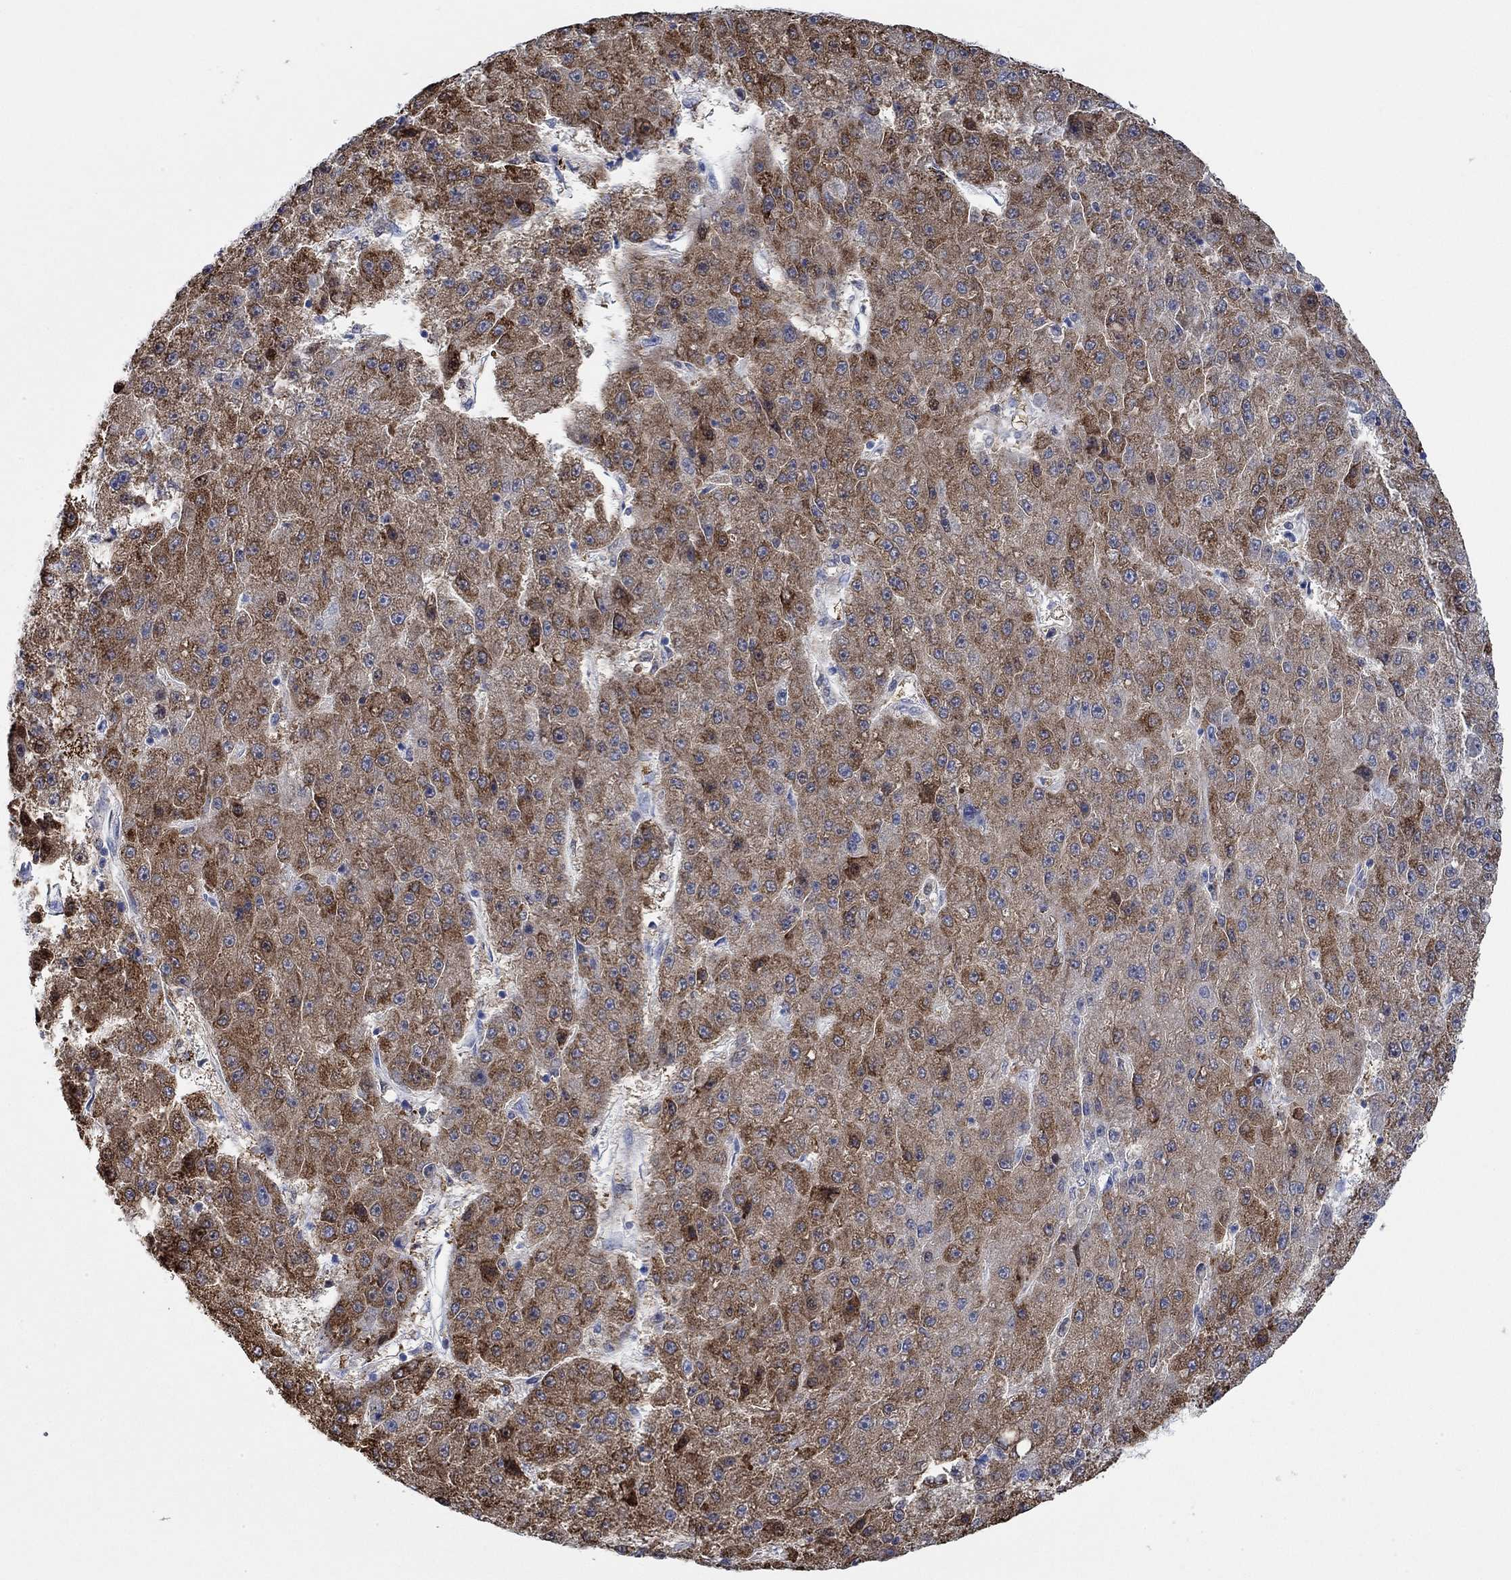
{"staining": {"intensity": "strong", "quantity": "25%-75%", "location": "cytoplasmic/membranous"}, "tissue": "liver cancer", "cell_type": "Tumor cells", "image_type": "cancer", "snomed": [{"axis": "morphology", "description": "Carcinoma, Hepatocellular, NOS"}, {"axis": "topography", "description": "Liver"}], "caption": "Immunohistochemistry (IHC) image of liver cancer stained for a protein (brown), which displays high levels of strong cytoplasmic/membranous staining in about 25%-75% of tumor cells.", "gene": "MPP1", "patient": {"sex": "male", "age": 67}}